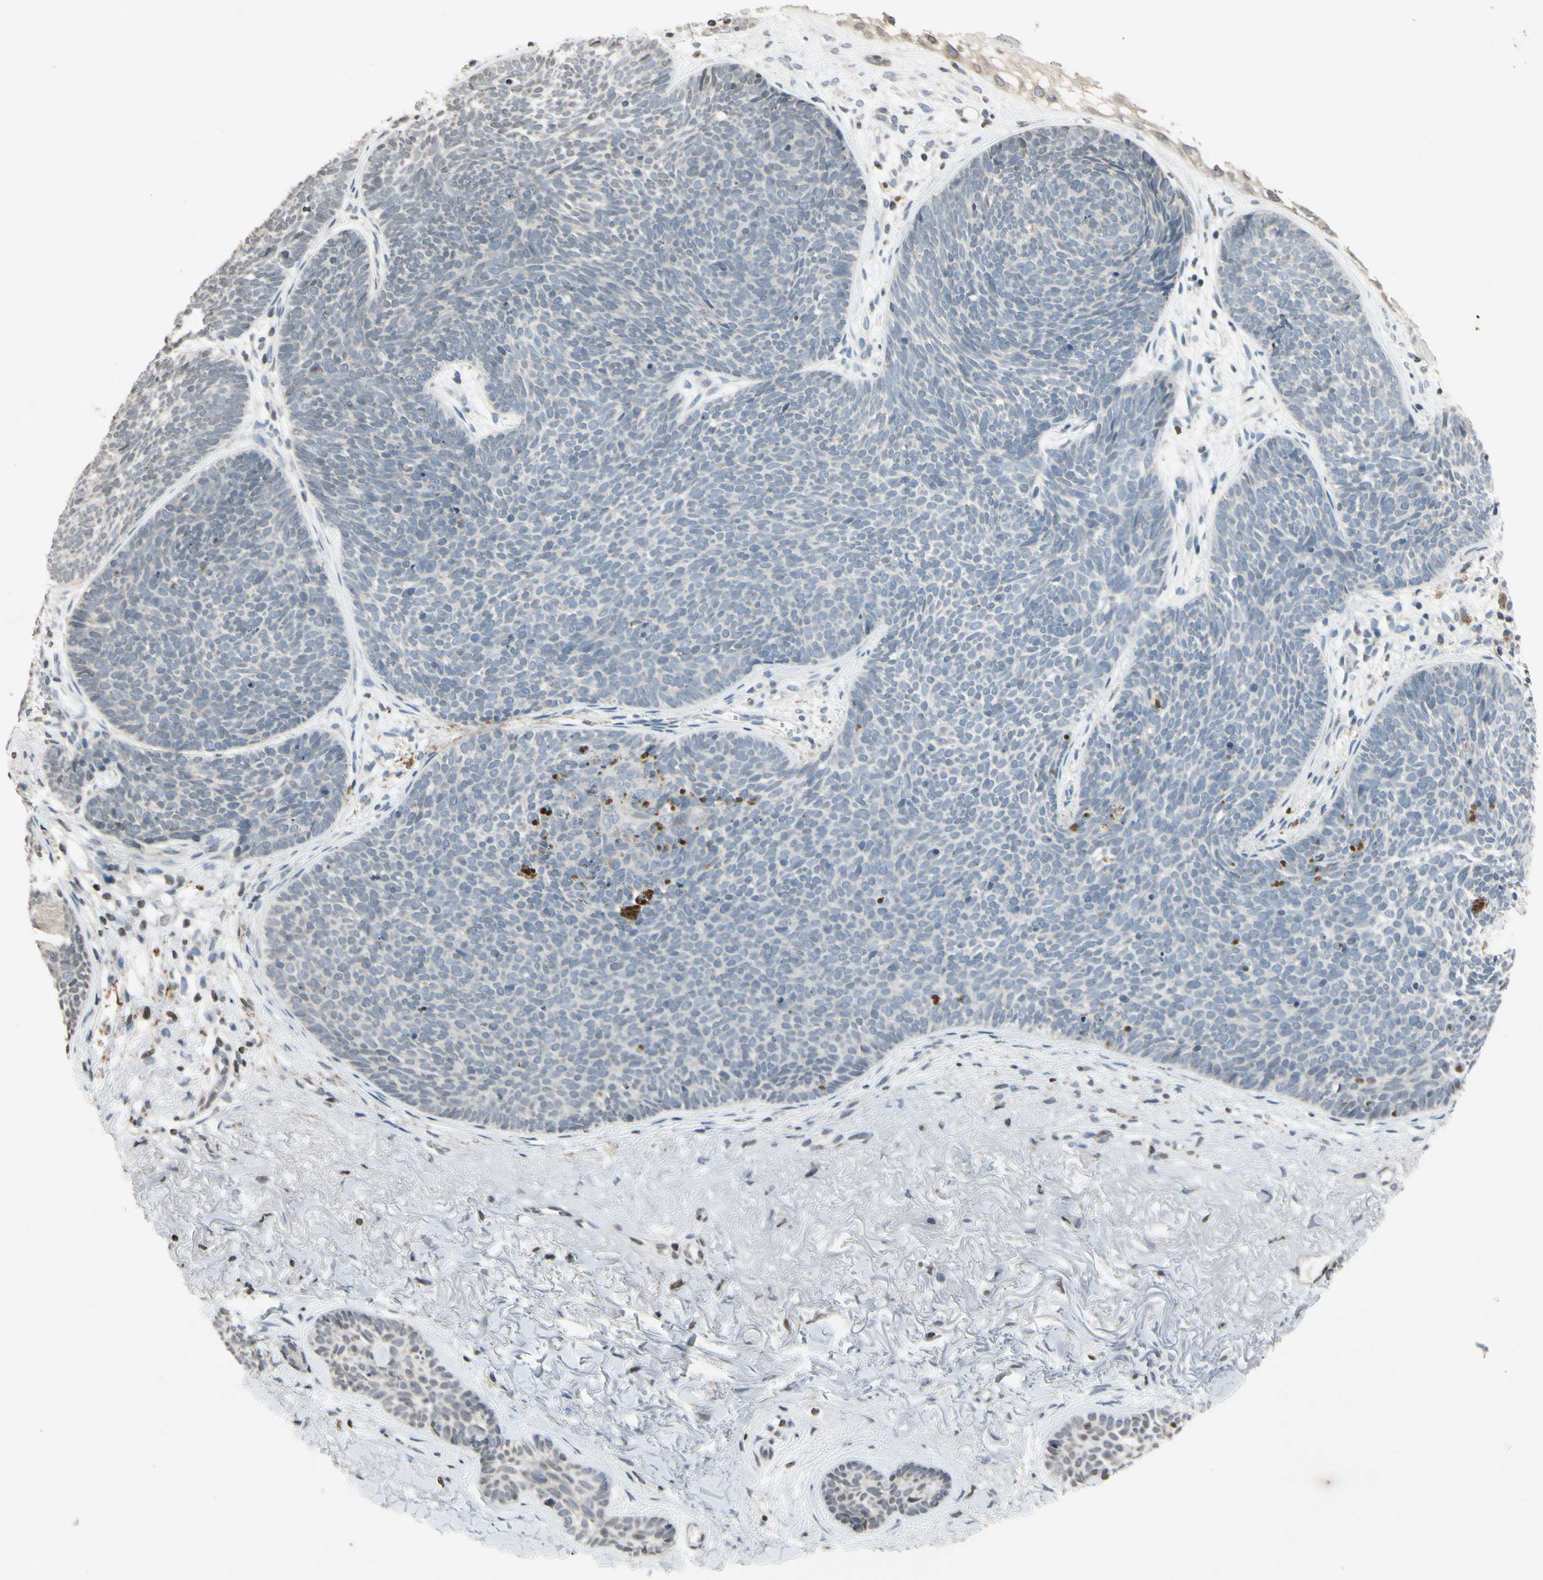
{"staining": {"intensity": "weak", "quantity": "25%-75%", "location": "cytoplasmic/membranous"}, "tissue": "skin cancer", "cell_type": "Tumor cells", "image_type": "cancer", "snomed": [{"axis": "morphology", "description": "Basal cell carcinoma"}, {"axis": "topography", "description": "Skin"}], "caption": "Immunohistochemical staining of human basal cell carcinoma (skin) exhibits weak cytoplasmic/membranous protein expression in approximately 25%-75% of tumor cells.", "gene": "CLDN11", "patient": {"sex": "female", "age": 70}}